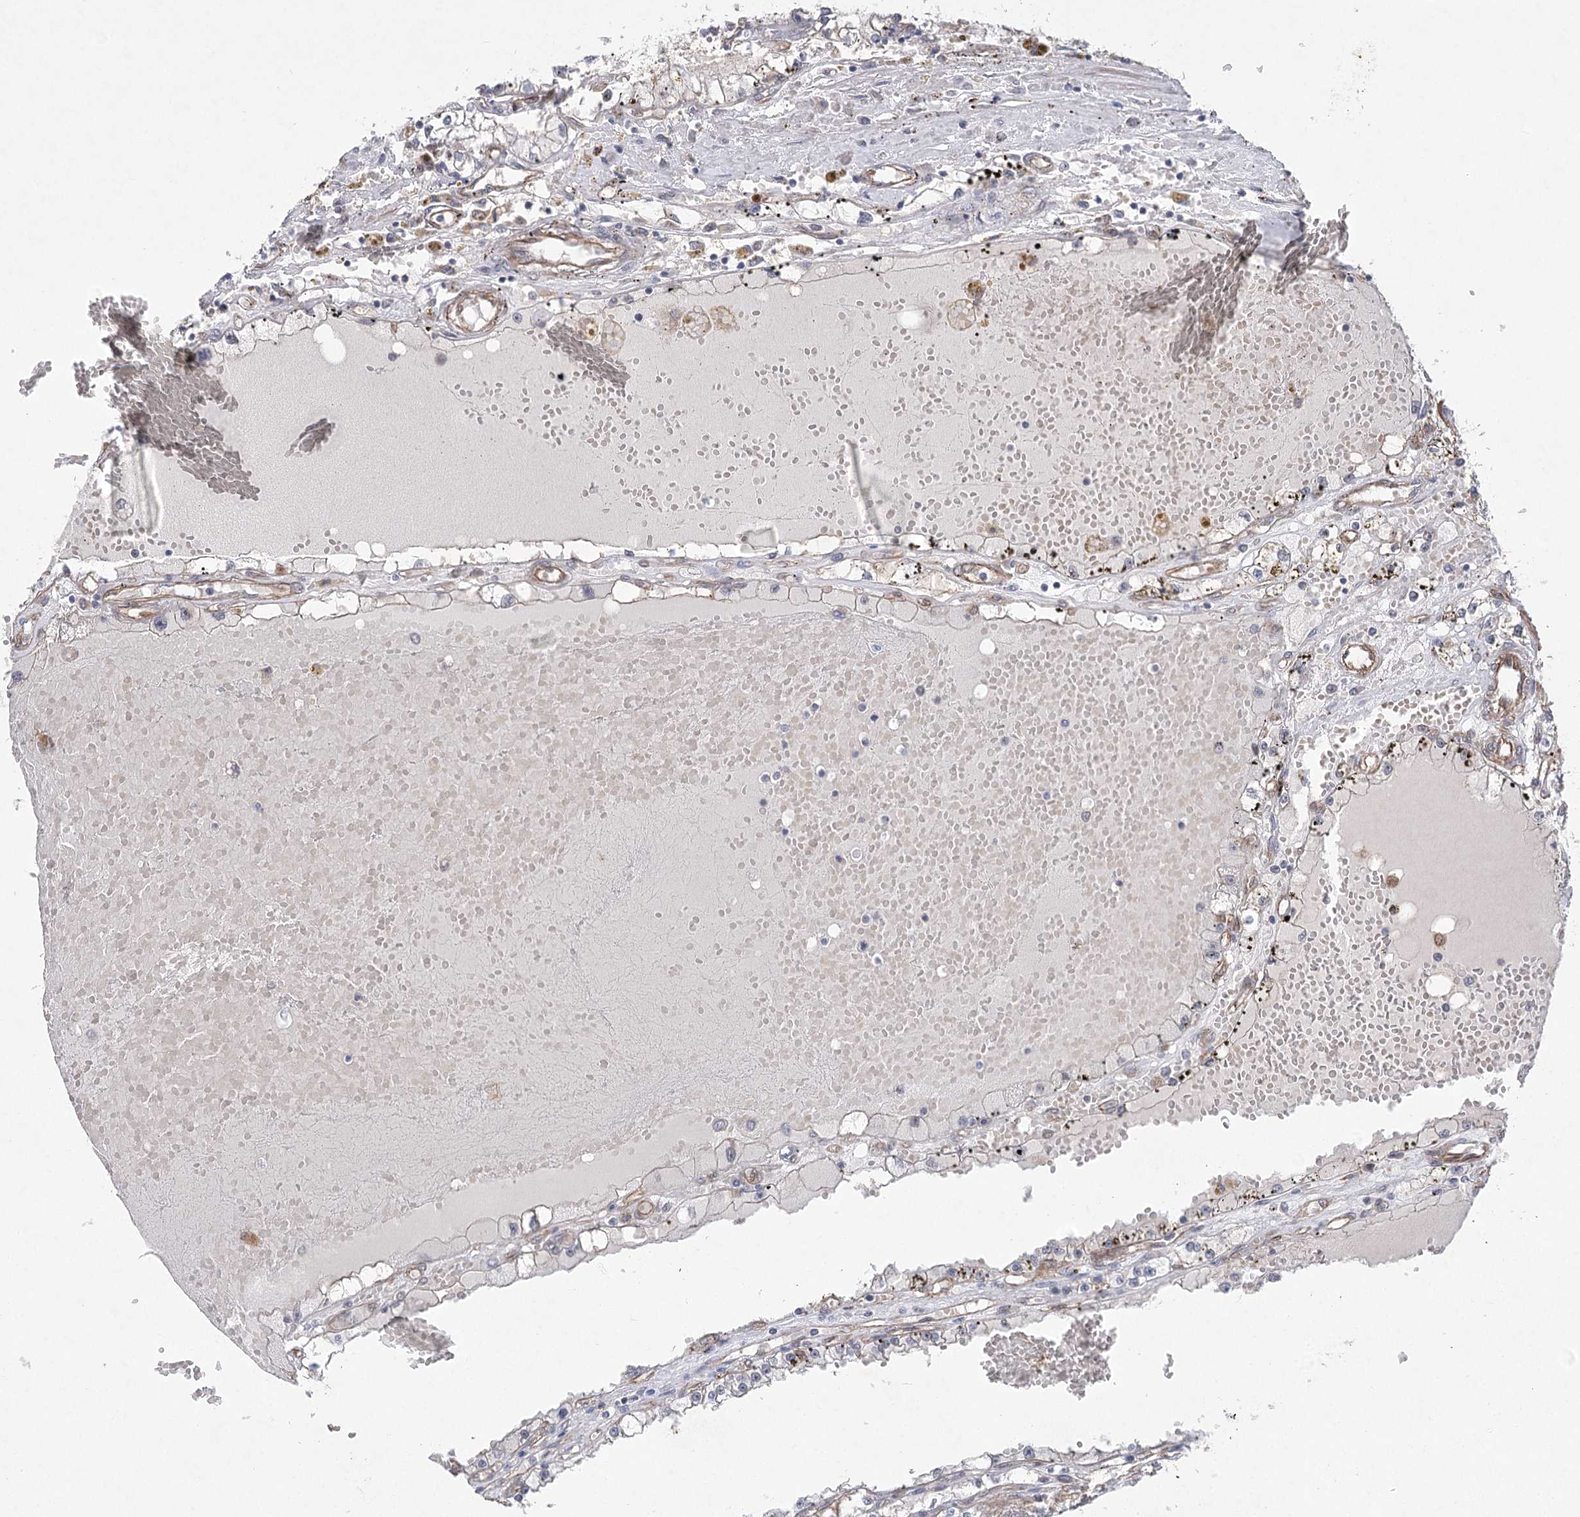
{"staining": {"intensity": "negative", "quantity": "none", "location": "none"}, "tissue": "renal cancer", "cell_type": "Tumor cells", "image_type": "cancer", "snomed": [{"axis": "morphology", "description": "Adenocarcinoma, NOS"}, {"axis": "topography", "description": "Kidney"}], "caption": "An image of renal cancer (adenocarcinoma) stained for a protein displays no brown staining in tumor cells.", "gene": "RWDD4", "patient": {"sex": "male", "age": 56}}